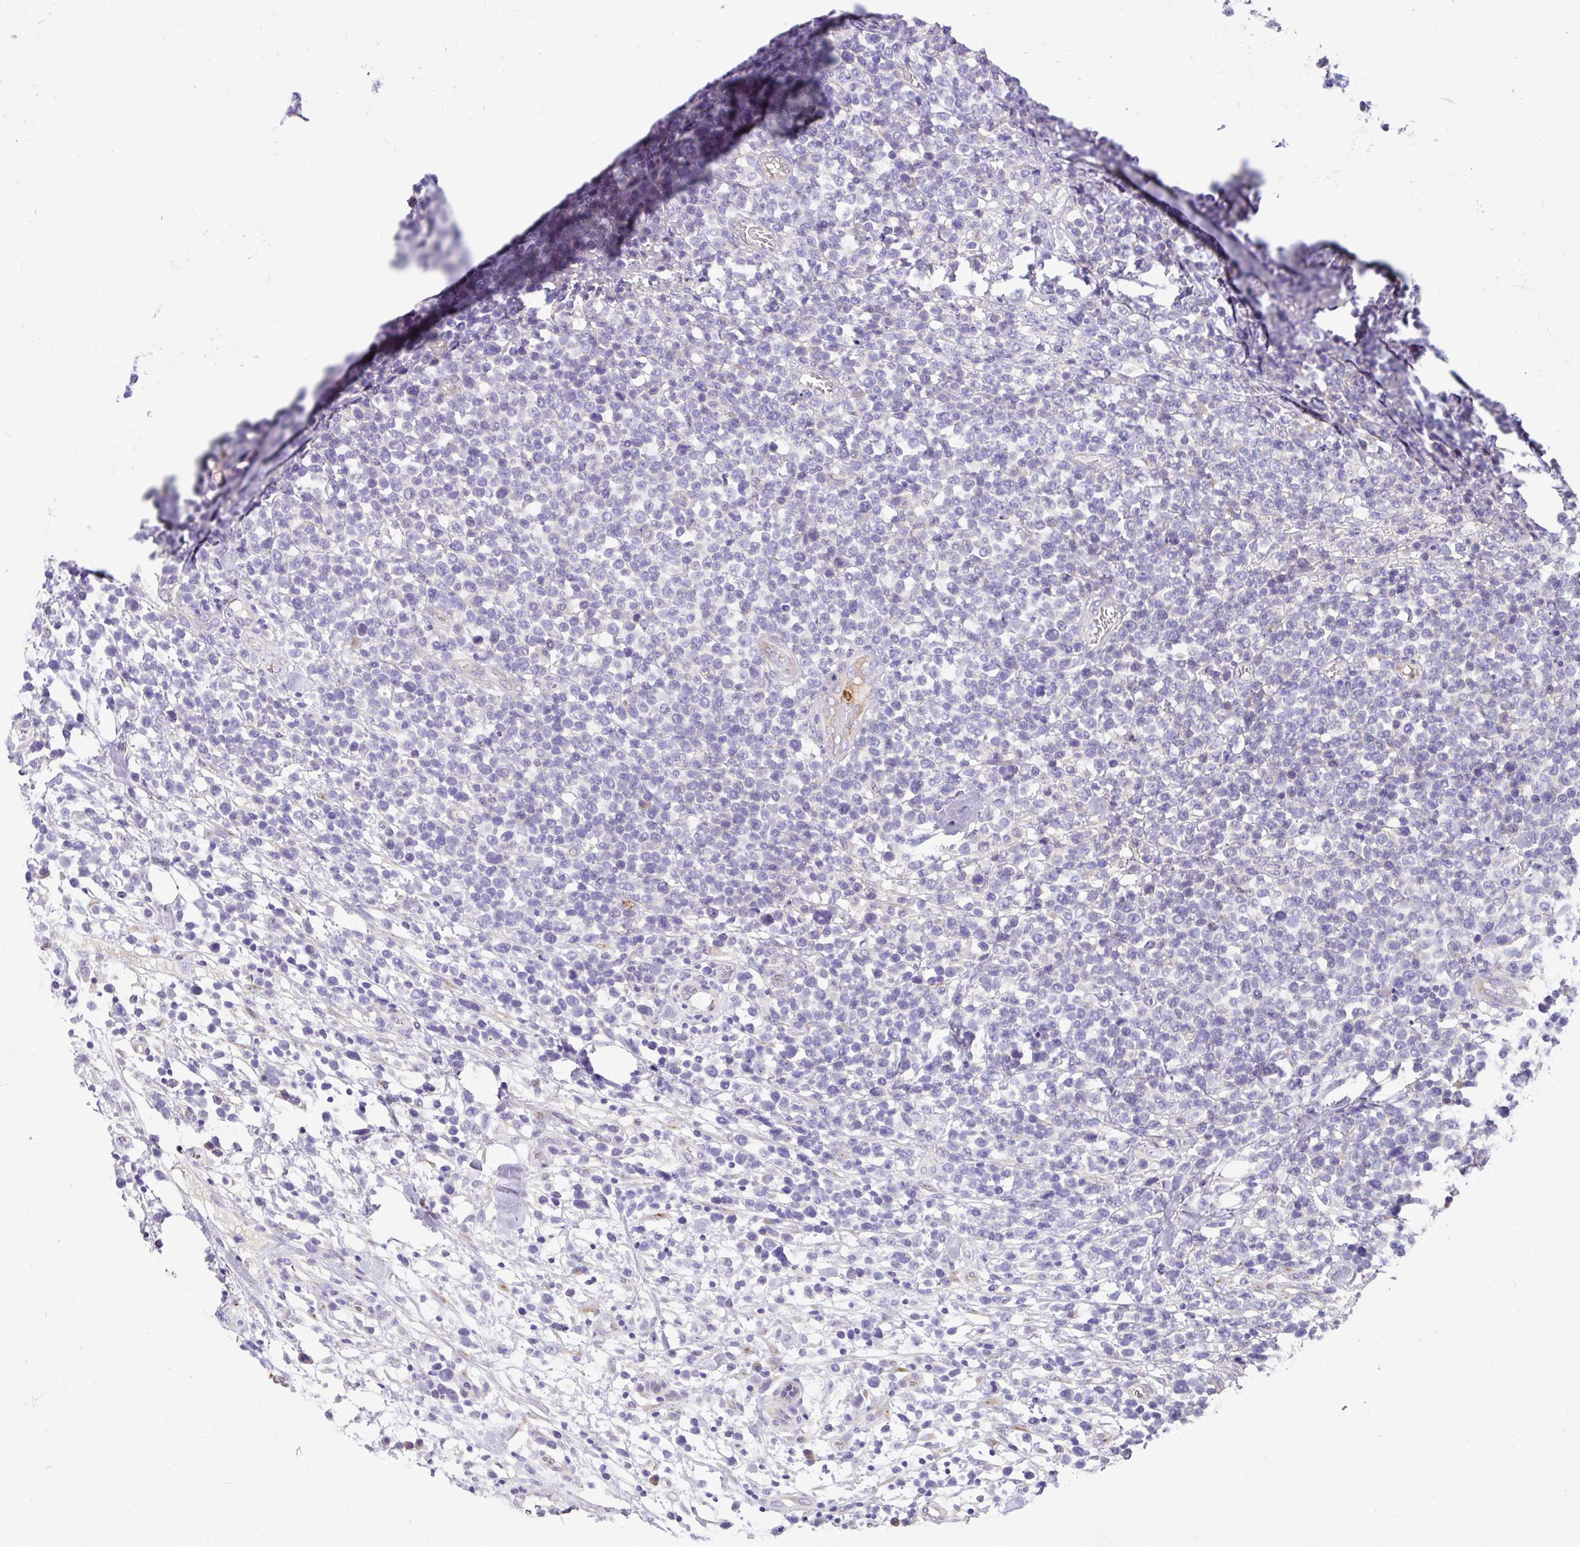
{"staining": {"intensity": "negative", "quantity": "none", "location": "none"}, "tissue": "lymphoma", "cell_type": "Tumor cells", "image_type": "cancer", "snomed": [{"axis": "morphology", "description": "Malignant lymphoma, non-Hodgkin's type, High grade"}, {"axis": "topography", "description": "Soft tissue"}], "caption": "IHC of high-grade malignant lymphoma, non-Hodgkin's type demonstrates no expression in tumor cells.", "gene": "CRISP3", "patient": {"sex": "female", "age": 56}}